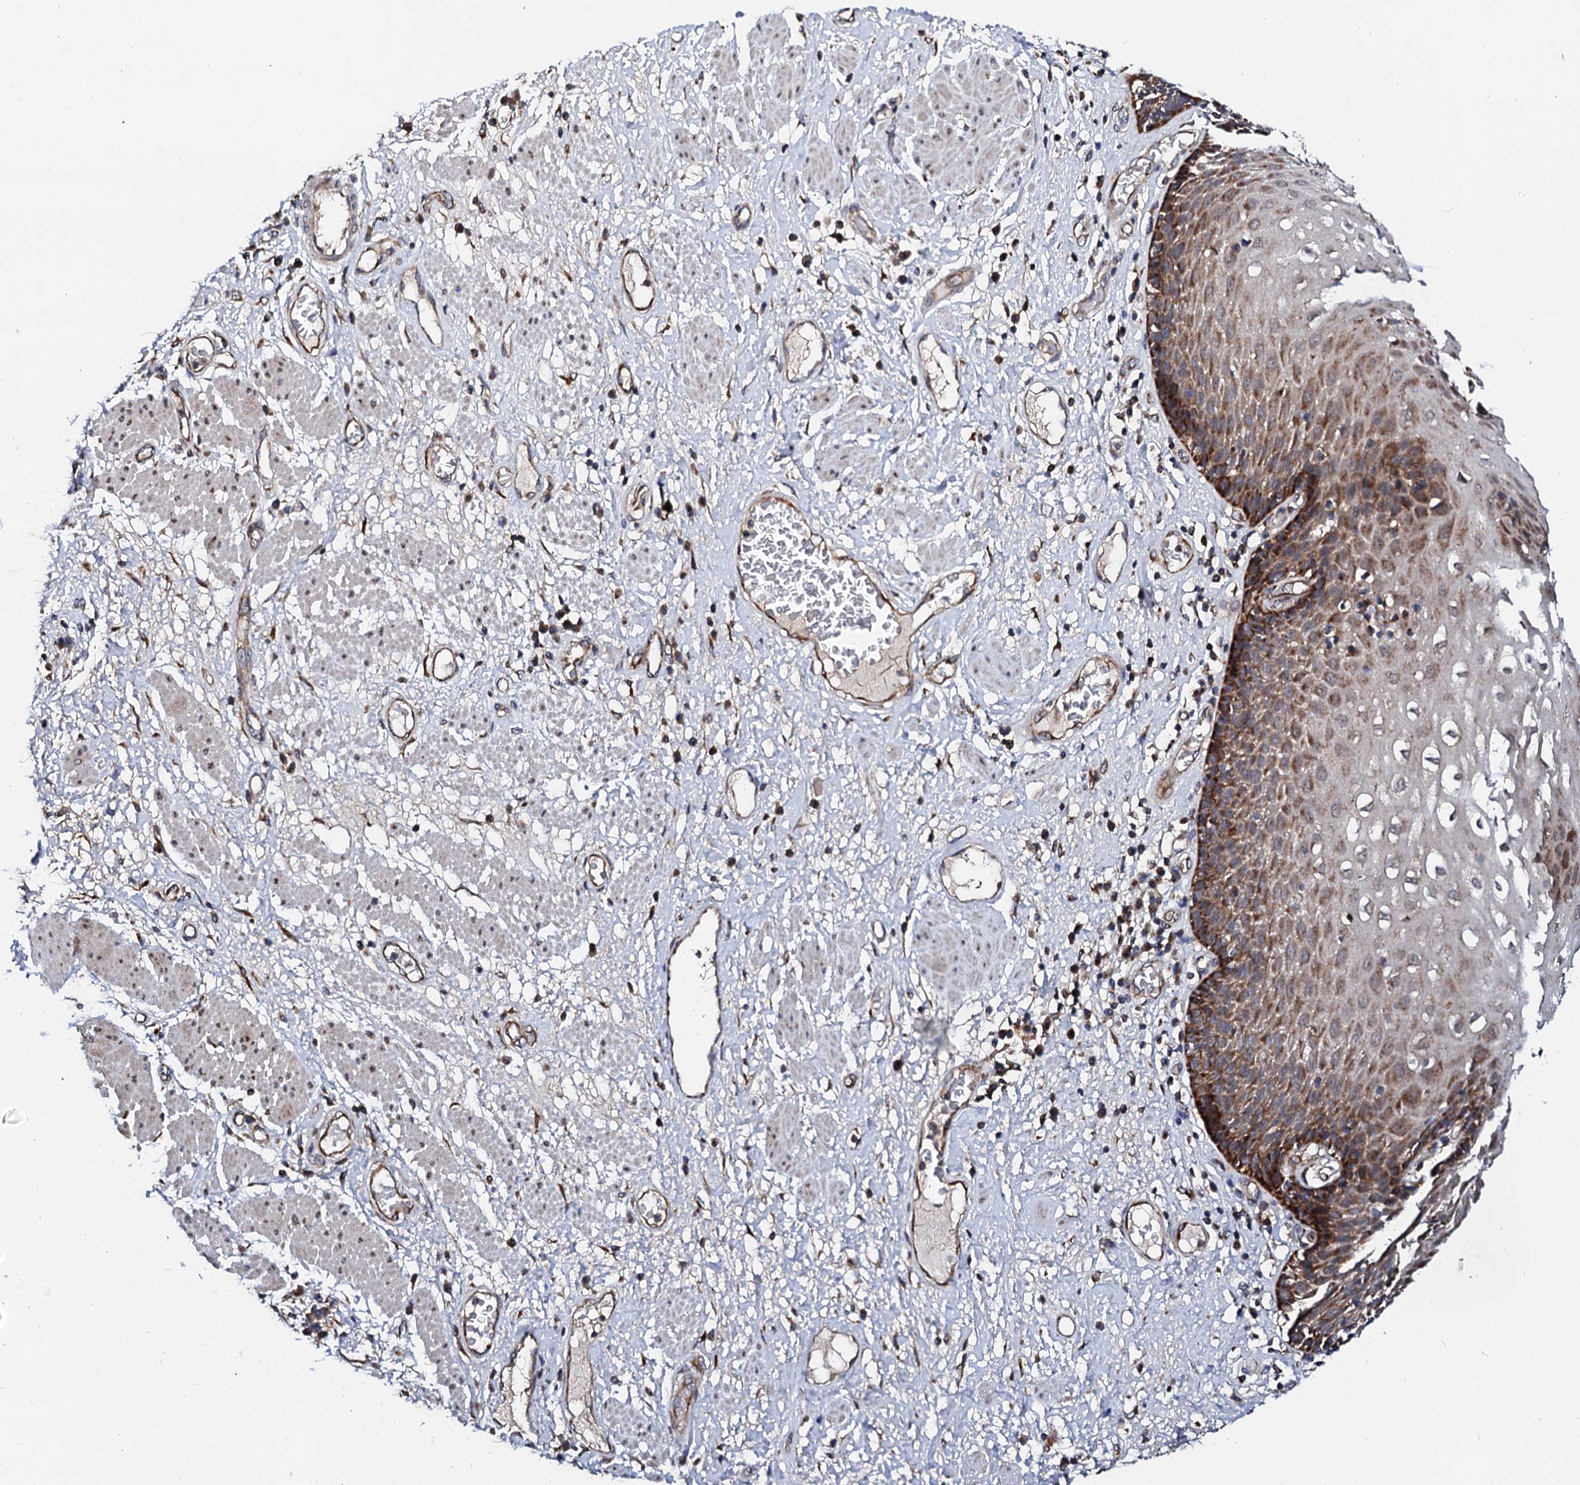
{"staining": {"intensity": "moderate", "quantity": "25%-75%", "location": "cytoplasmic/membranous"}, "tissue": "esophagus", "cell_type": "Squamous epithelial cells", "image_type": "normal", "snomed": [{"axis": "morphology", "description": "Normal tissue, NOS"}, {"axis": "morphology", "description": "Adenocarcinoma, NOS"}, {"axis": "topography", "description": "Esophagus"}], "caption": "The photomicrograph demonstrates immunohistochemical staining of benign esophagus. There is moderate cytoplasmic/membranous staining is identified in about 25%-75% of squamous epithelial cells.", "gene": "UBE3C", "patient": {"sex": "male", "age": 62}}